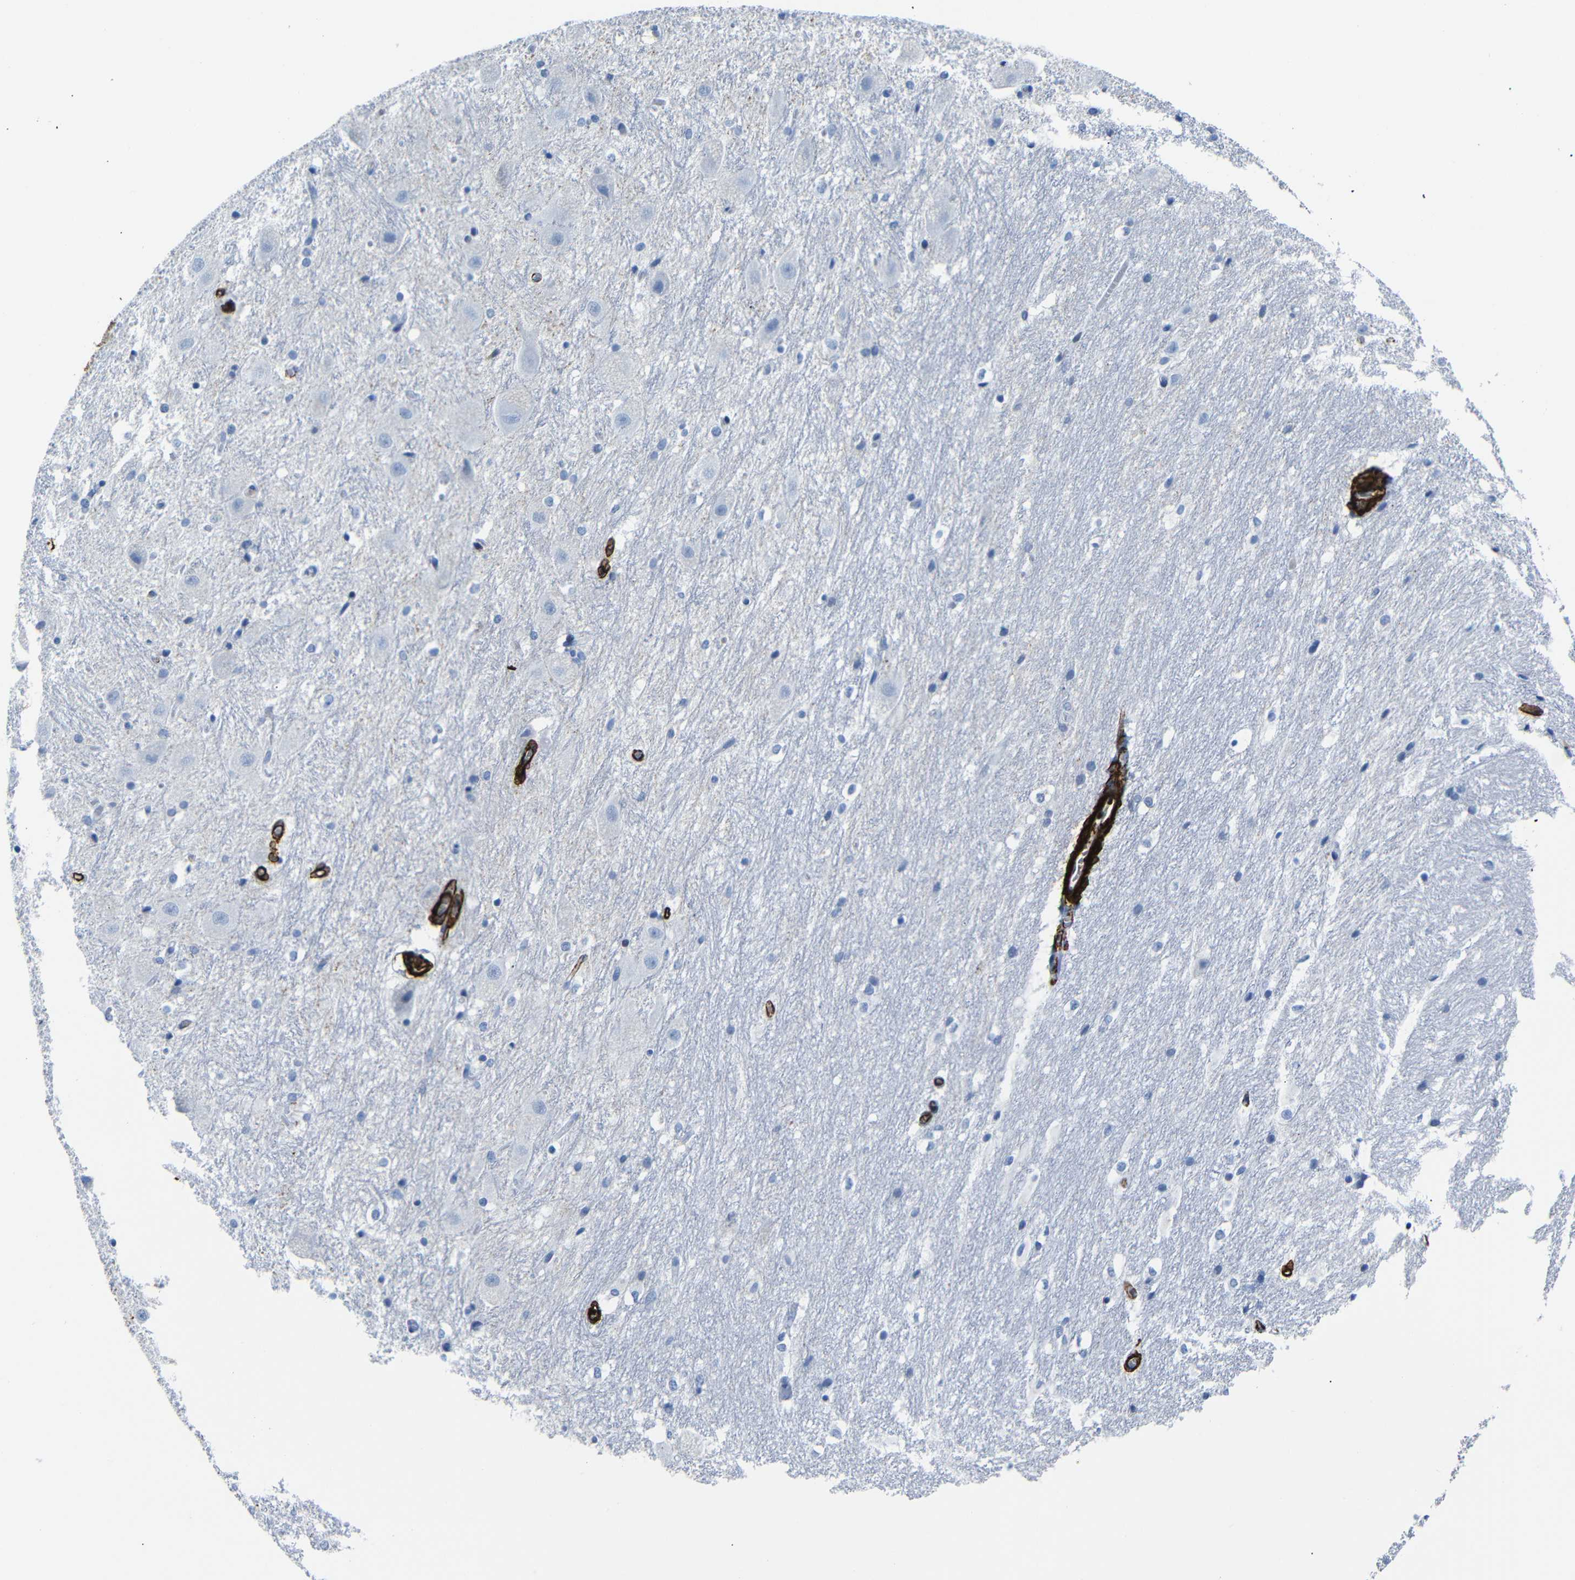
{"staining": {"intensity": "negative", "quantity": "none", "location": "none"}, "tissue": "hippocampus", "cell_type": "Glial cells", "image_type": "normal", "snomed": [{"axis": "morphology", "description": "Normal tissue, NOS"}, {"axis": "topography", "description": "Hippocampus"}], "caption": "A high-resolution photomicrograph shows immunohistochemistry (IHC) staining of benign hippocampus, which displays no significant staining in glial cells.", "gene": "ACTA2", "patient": {"sex": "female", "age": 19}}